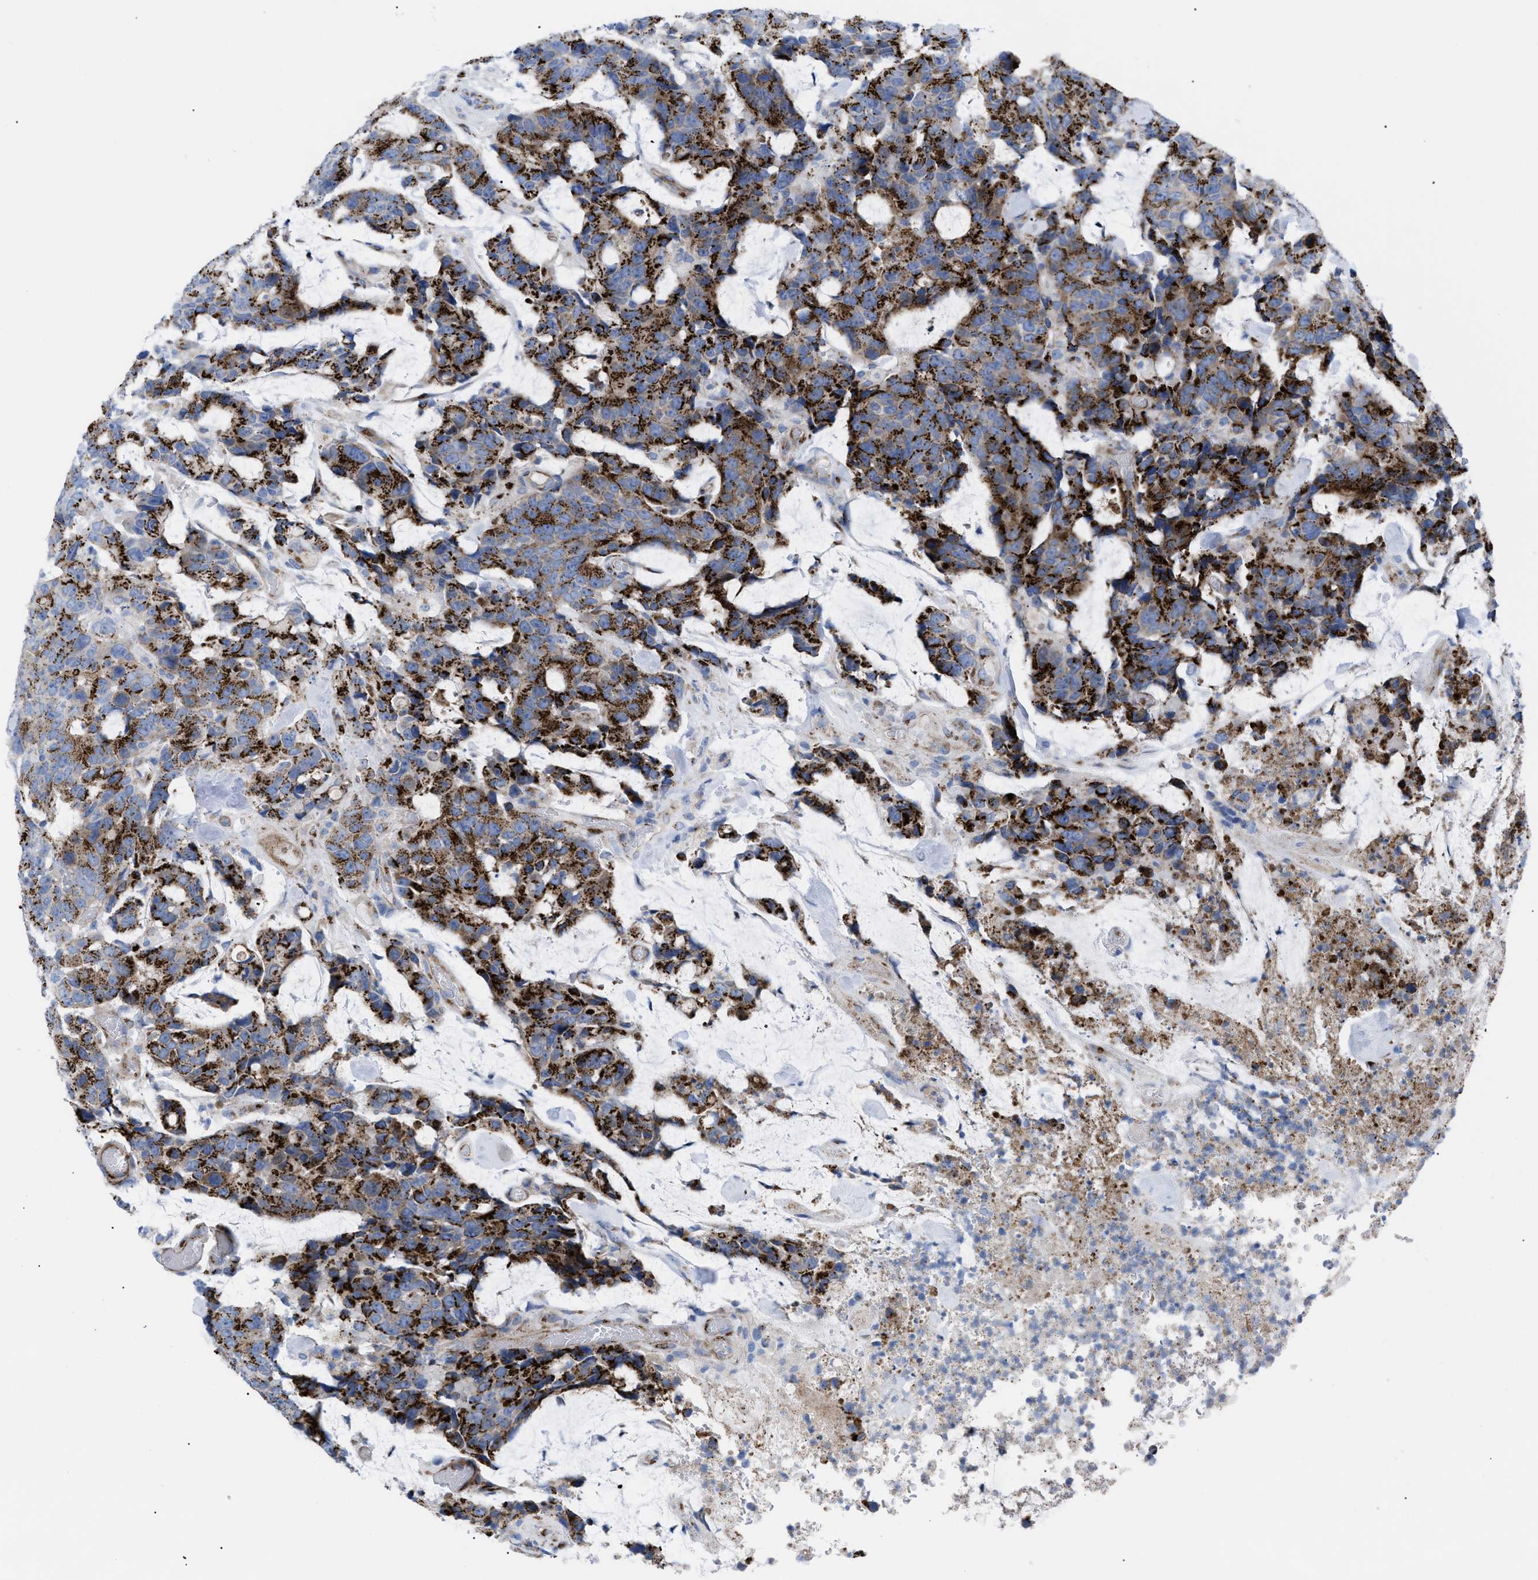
{"staining": {"intensity": "strong", "quantity": ">75%", "location": "cytoplasmic/membranous"}, "tissue": "colorectal cancer", "cell_type": "Tumor cells", "image_type": "cancer", "snomed": [{"axis": "morphology", "description": "Adenocarcinoma, NOS"}, {"axis": "topography", "description": "Colon"}], "caption": "Human adenocarcinoma (colorectal) stained with a protein marker reveals strong staining in tumor cells.", "gene": "TMEM17", "patient": {"sex": "female", "age": 86}}